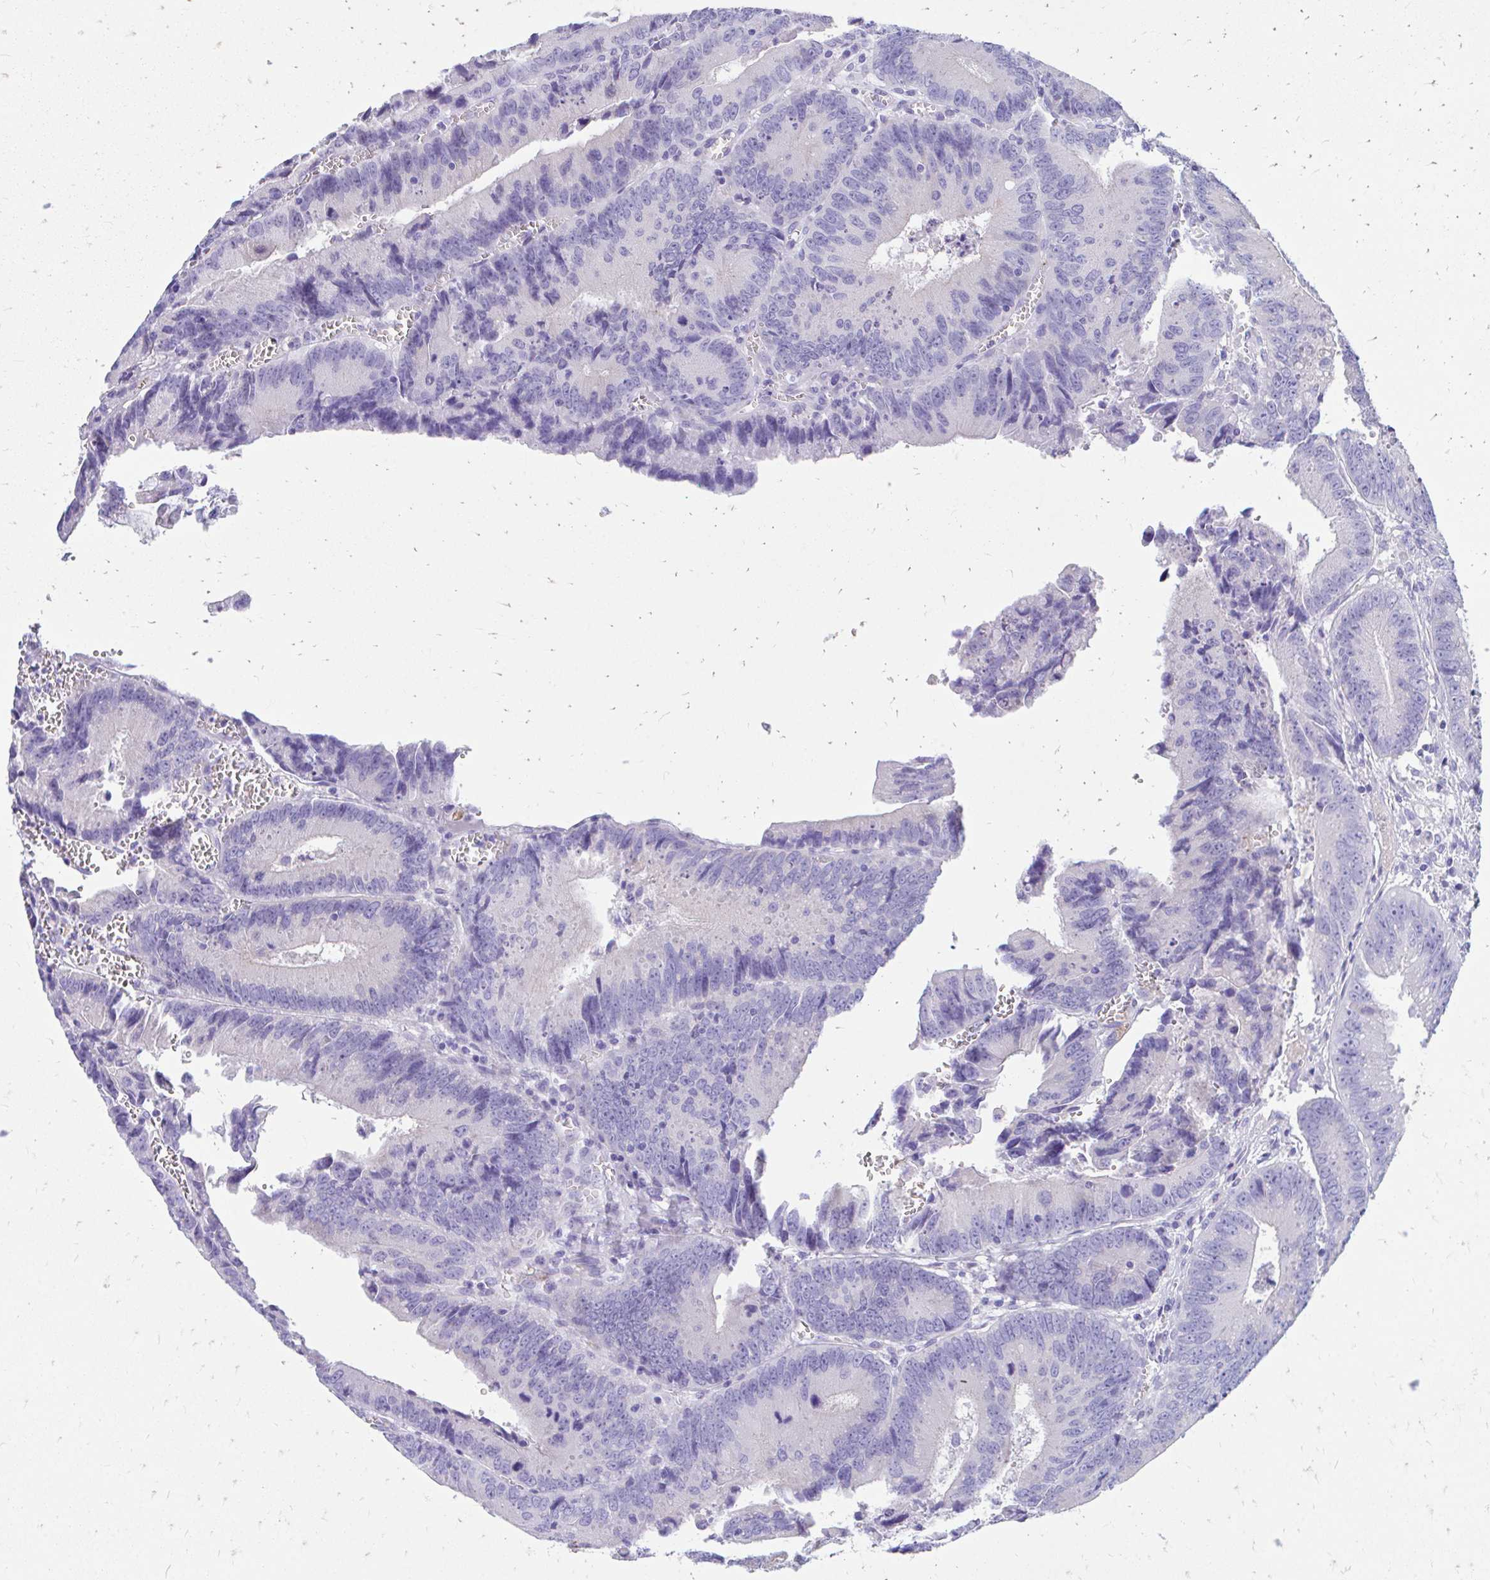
{"staining": {"intensity": "negative", "quantity": "none", "location": "none"}, "tissue": "colorectal cancer", "cell_type": "Tumor cells", "image_type": "cancer", "snomed": [{"axis": "morphology", "description": "Adenocarcinoma, NOS"}, {"axis": "topography", "description": "Rectum"}], "caption": "High power microscopy histopathology image of an IHC image of colorectal cancer, revealing no significant positivity in tumor cells.", "gene": "KRIT1", "patient": {"sex": "female", "age": 81}}